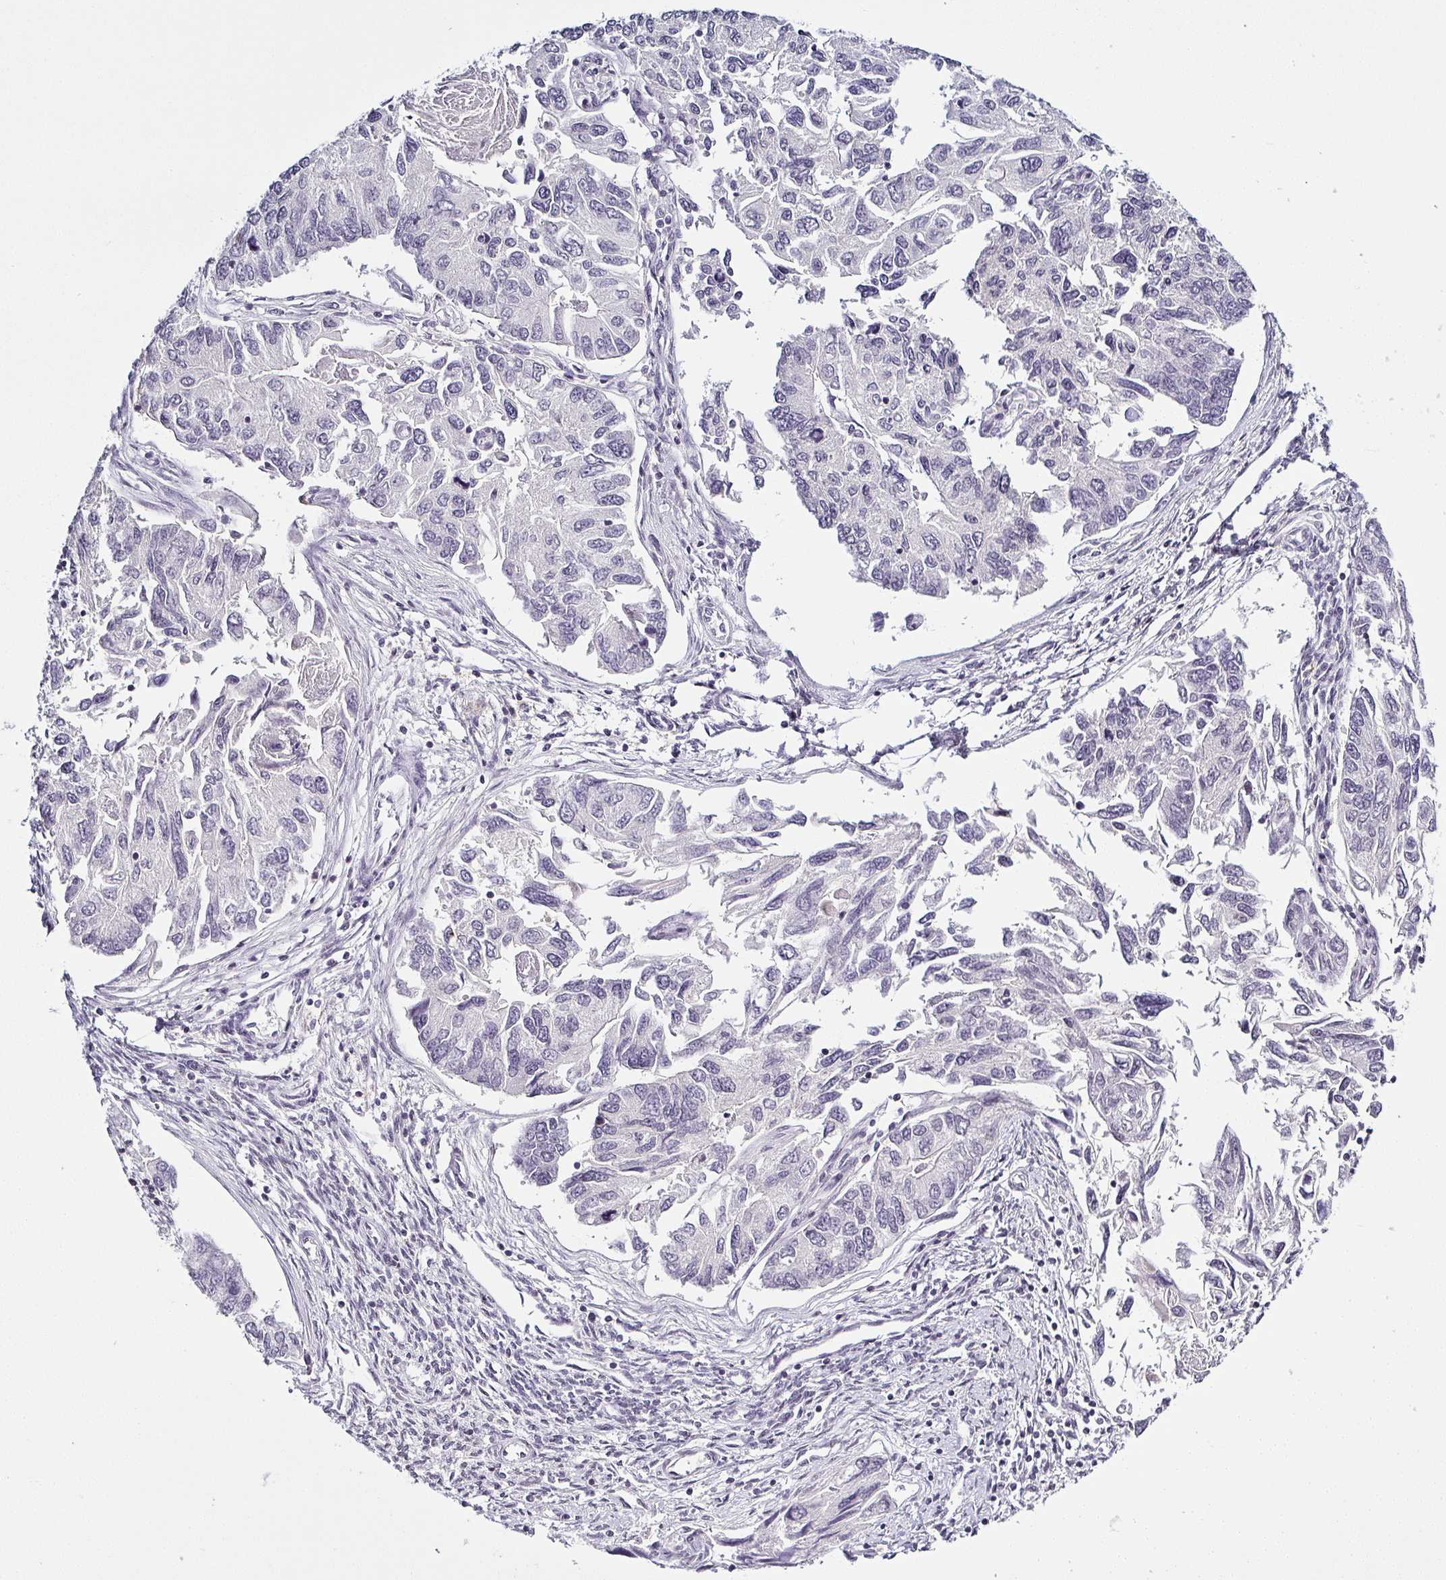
{"staining": {"intensity": "negative", "quantity": "none", "location": "none"}, "tissue": "endometrial cancer", "cell_type": "Tumor cells", "image_type": "cancer", "snomed": [{"axis": "morphology", "description": "Carcinoma, NOS"}, {"axis": "topography", "description": "Uterus"}], "caption": "Protein analysis of endometrial cancer (carcinoma) exhibits no significant expression in tumor cells.", "gene": "SERPINB3", "patient": {"sex": "female", "age": 76}}